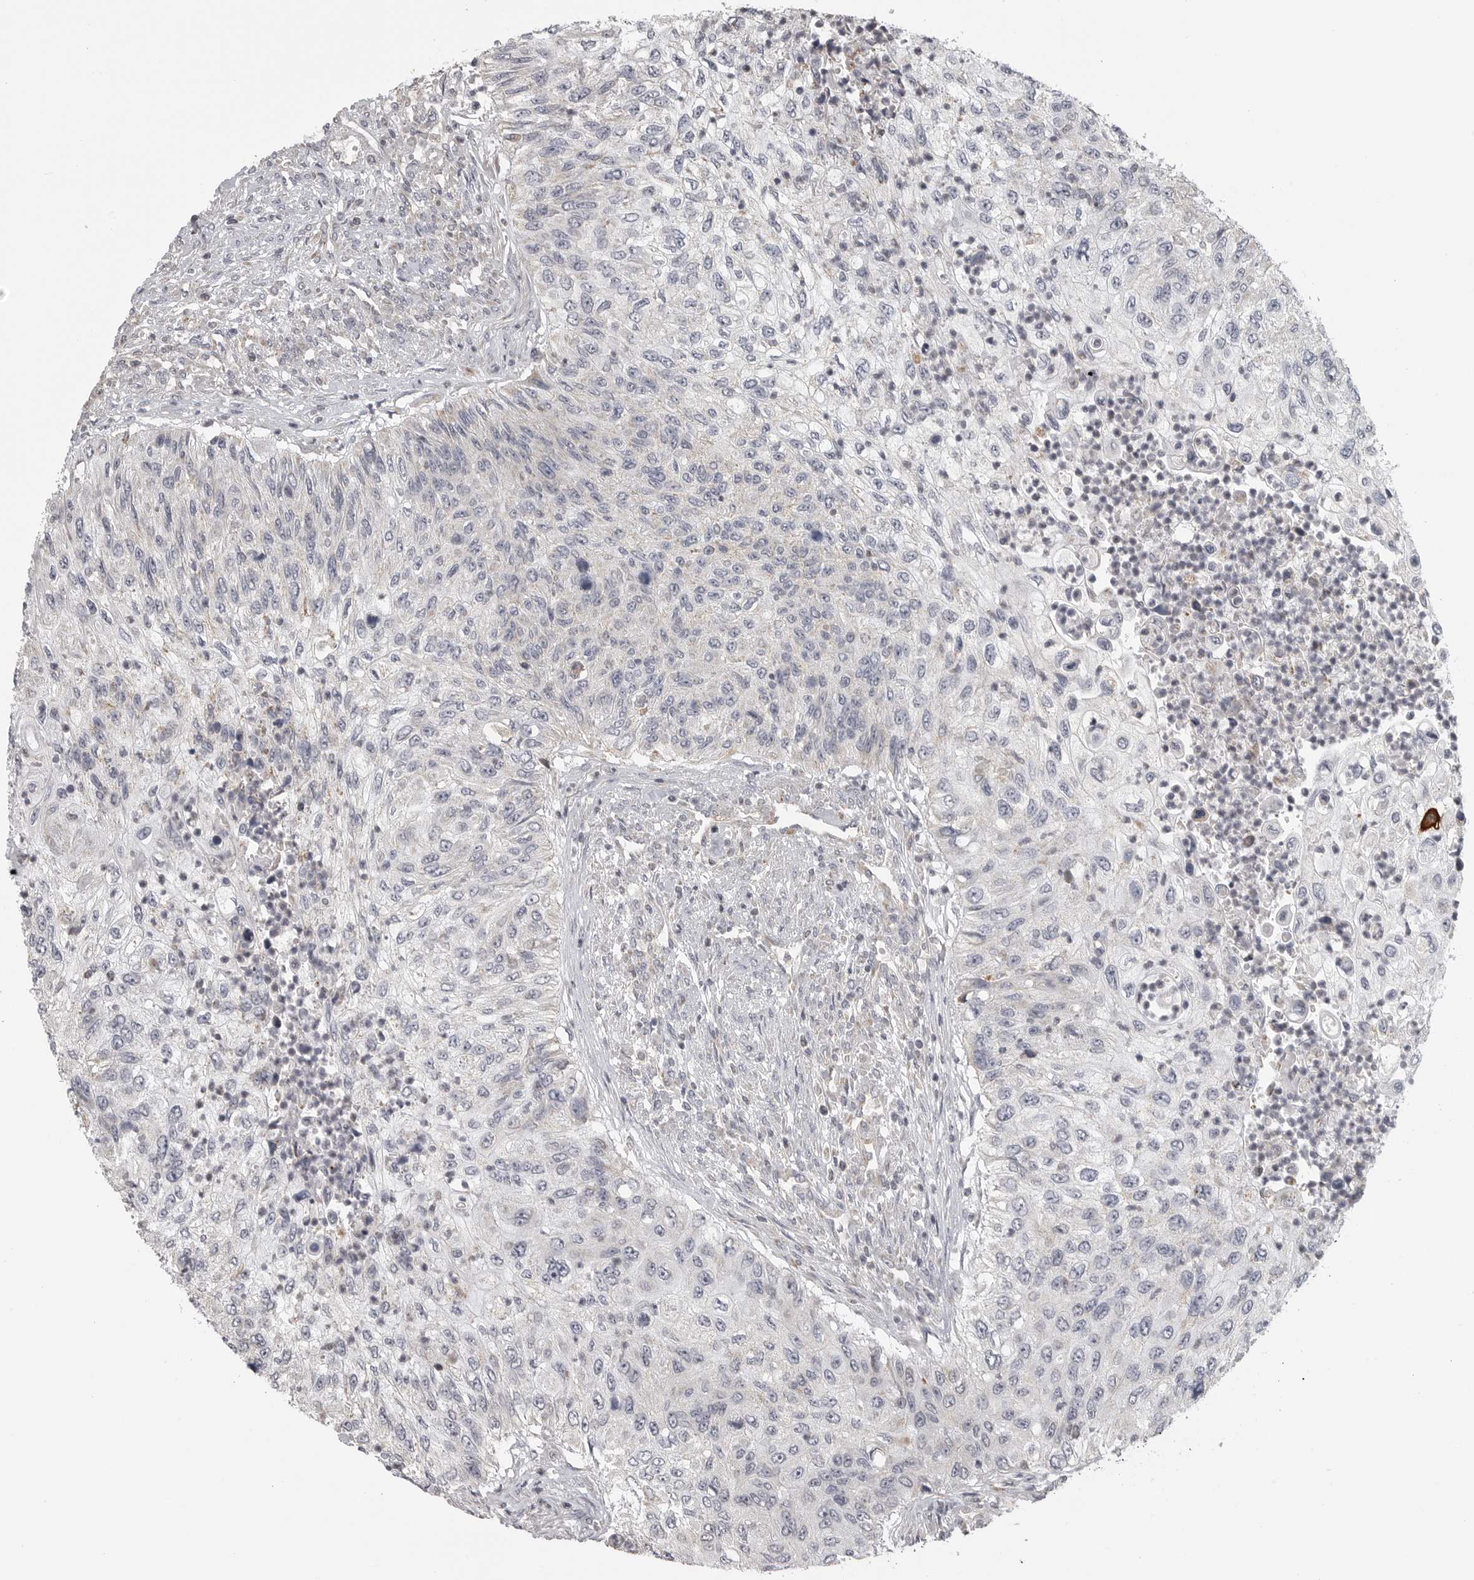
{"staining": {"intensity": "negative", "quantity": "none", "location": "none"}, "tissue": "urothelial cancer", "cell_type": "Tumor cells", "image_type": "cancer", "snomed": [{"axis": "morphology", "description": "Urothelial carcinoma, High grade"}, {"axis": "topography", "description": "Urinary bladder"}], "caption": "DAB immunohistochemical staining of human urothelial cancer displays no significant staining in tumor cells. (Stains: DAB immunohistochemistry with hematoxylin counter stain, Microscopy: brightfield microscopy at high magnification).", "gene": "RXFP3", "patient": {"sex": "female", "age": 60}}